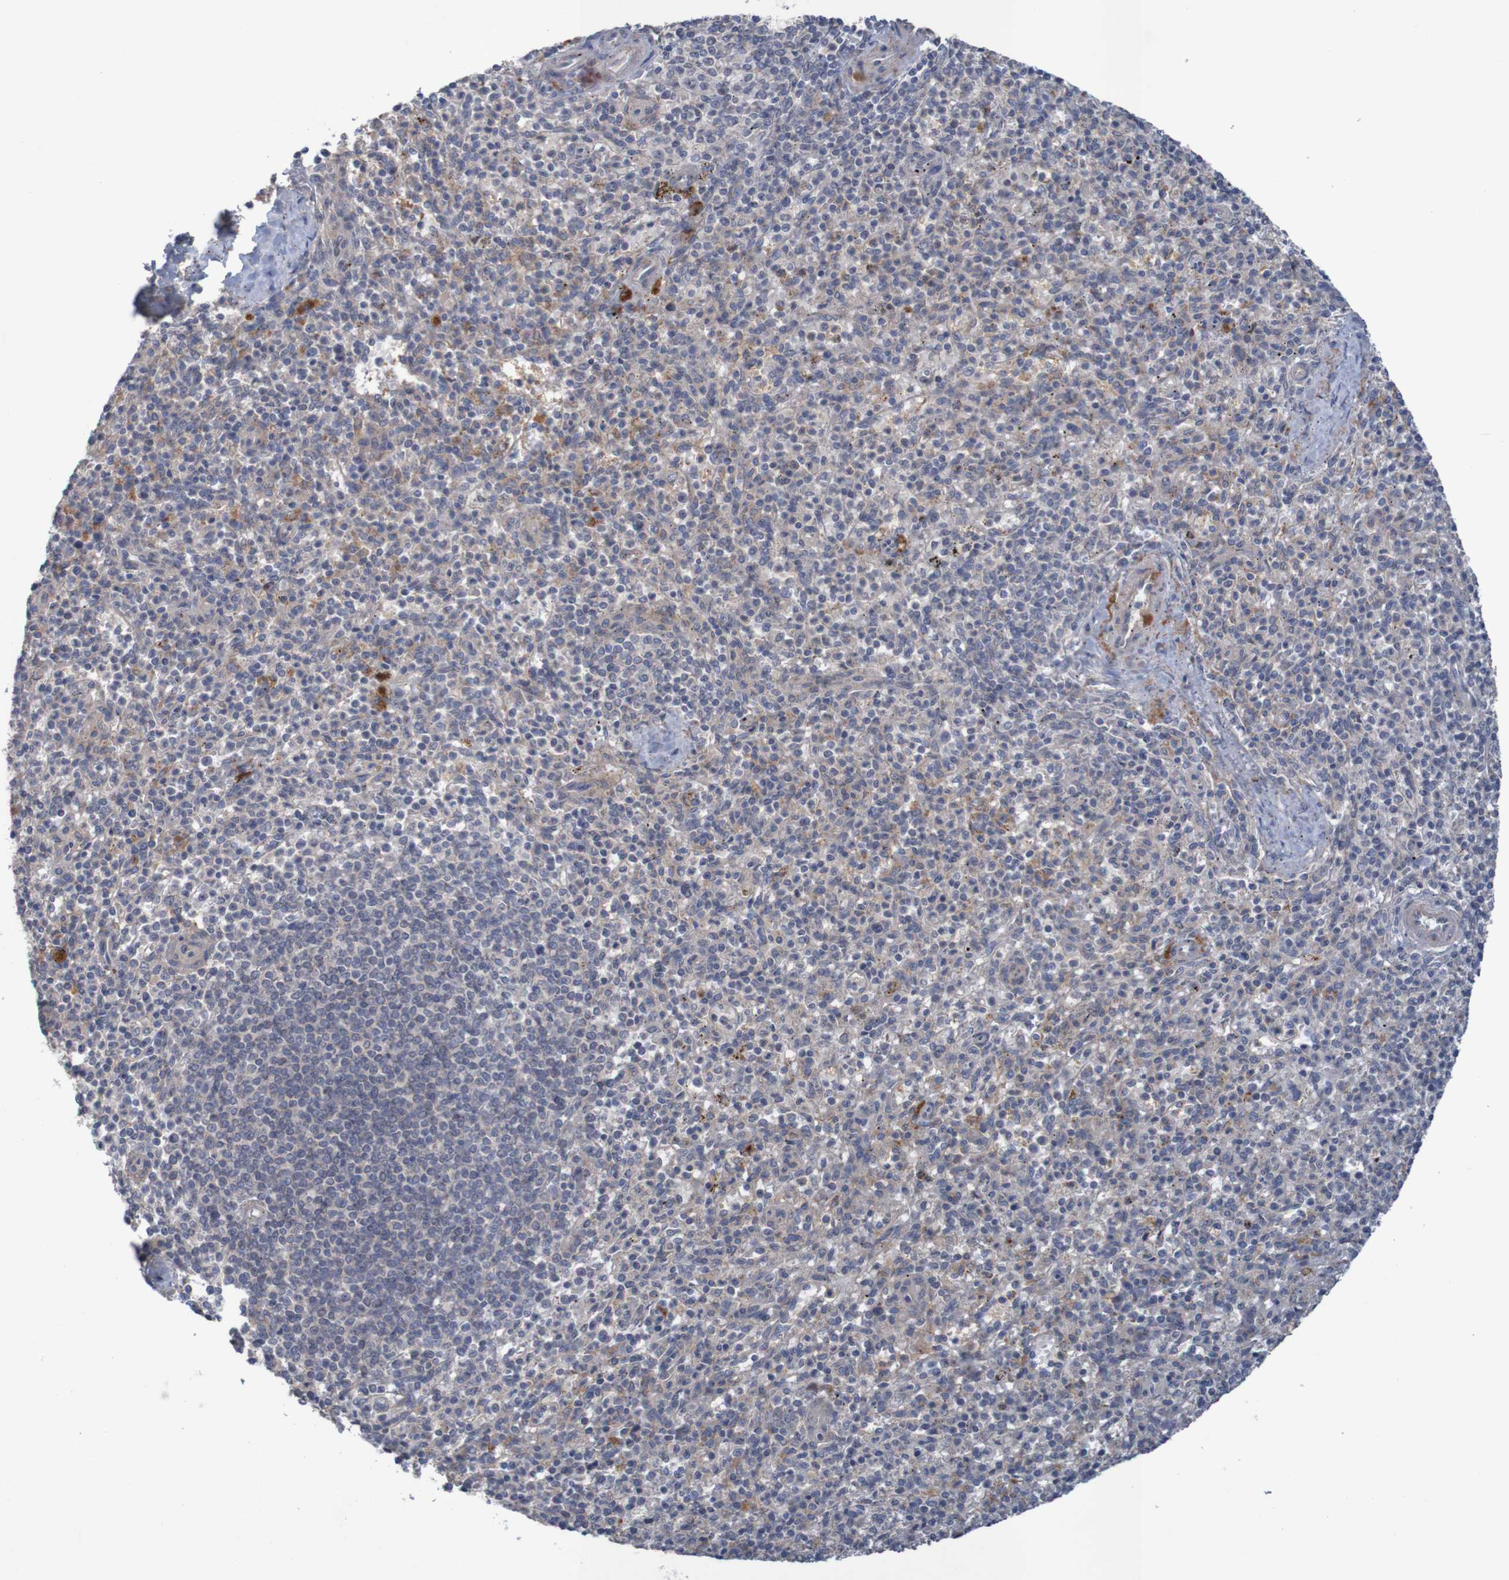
{"staining": {"intensity": "weak", "quantity": "<25%", "location": "cytoplasmic/membranous"}, "tissue": "spleen", "cell_type": "Cells in red pulp", "image_type": "normal", "snomed": [{"axis": "morphology", "description": "Normal tissue, NOS"}, {"axis": "topography", "description": "Spleen"}], "caption": "Human spleen stained for a protein using immunohistochemistry displays no staining in cells in red pulp.", "gene": "ANGPT4", "patient": {"sex": "male", "age": 72}}